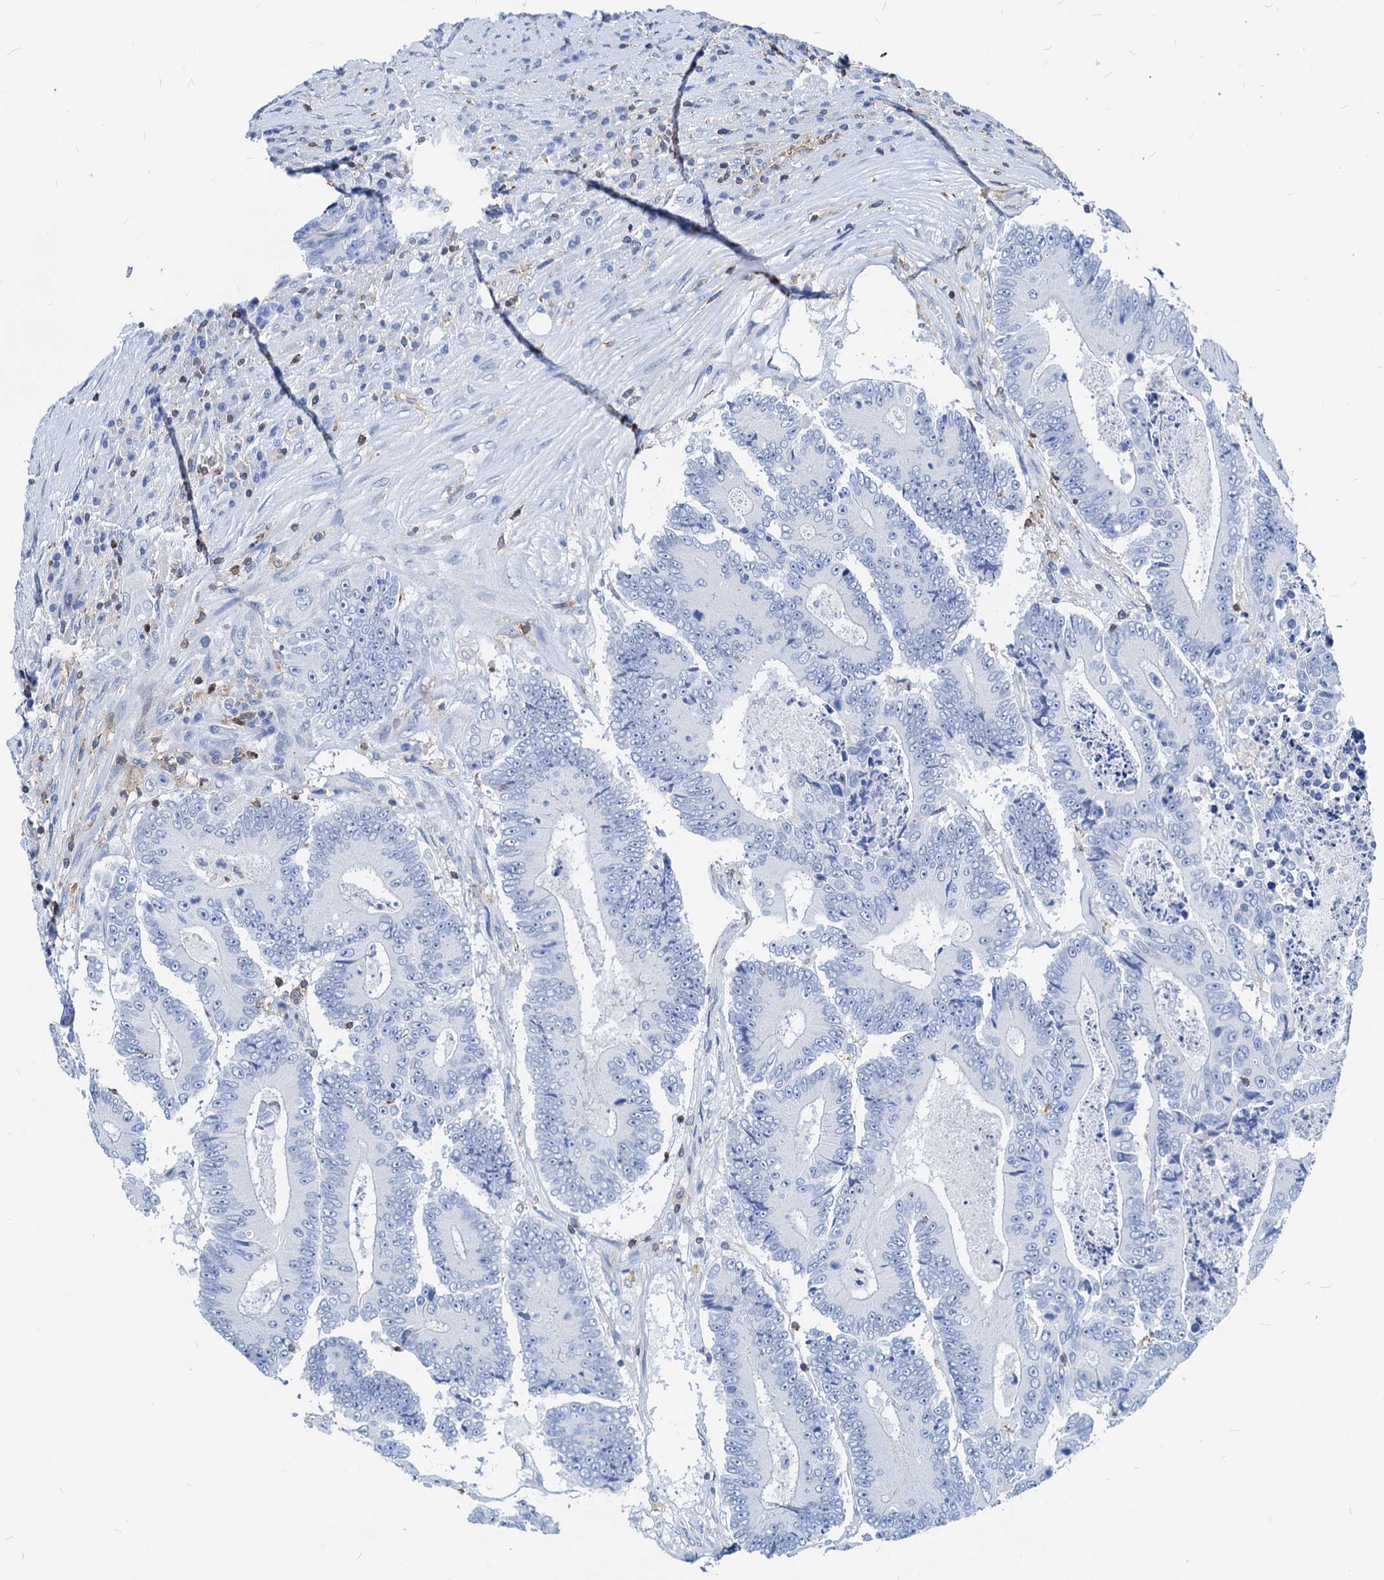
{"staining": {"intensity": "negative", "quantity": "none", "location": "none"}, "tissue": "colorectal cancer", "cell_type": "Tumor cells", "image_type": "cancer", "snomed": [{"axis": "morphology", "description": "Adenocarcinoma, NOS"}, {"axis": "topography", "description": "Colon"}], "caption": "Colorectal cancer was stained to show a protein in brown. There is no significant expression in tumor cells.", "gene": "LCP2", "patient": {"sex": "male", "age": 83}}